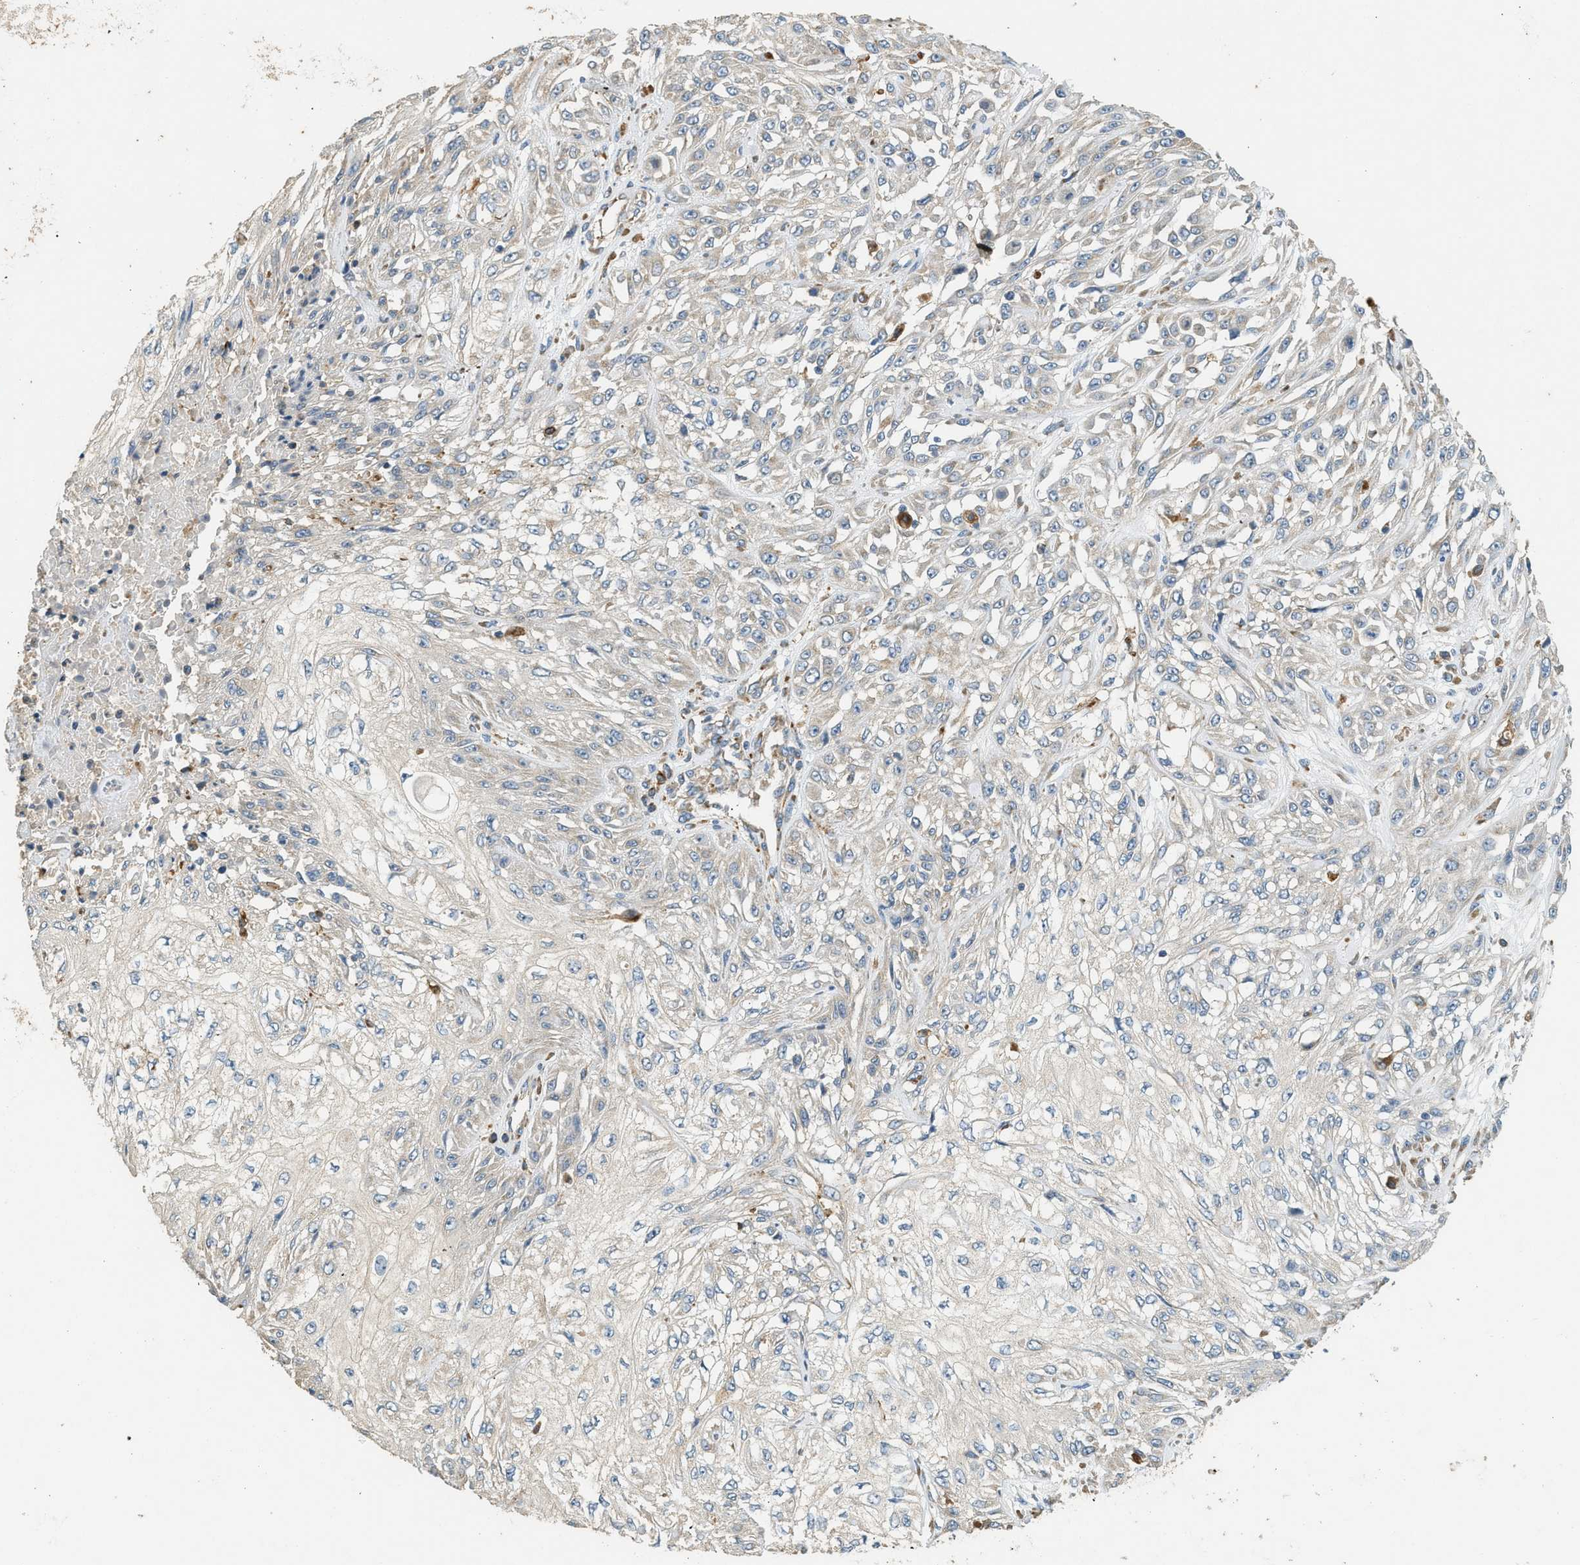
{"staining": {"intensity": "weak", "quantity": "<25%", "location": "cytoplasmic/membranous"}, "tissue": "skin cancer", "cell_type": "Tumor cells", "image_type": "cancer", "snomed": [{"axis": "morphology", "description": "Squamous cell carcinoma, NOS"}, {"axis": "morphology", "description": "Squamous cell carcinoma, metastatic, NOS"}, {"axis": "topography", "description": "Skin"}, {"axis": "topography", "description": "Lymph node"}], "caption": "A micrograph of human squamous cell carcinoma (skin) is negative for staining in tumor cells.", "gene": "CTSB", "patient": {"sex": "male", "age": 75}}